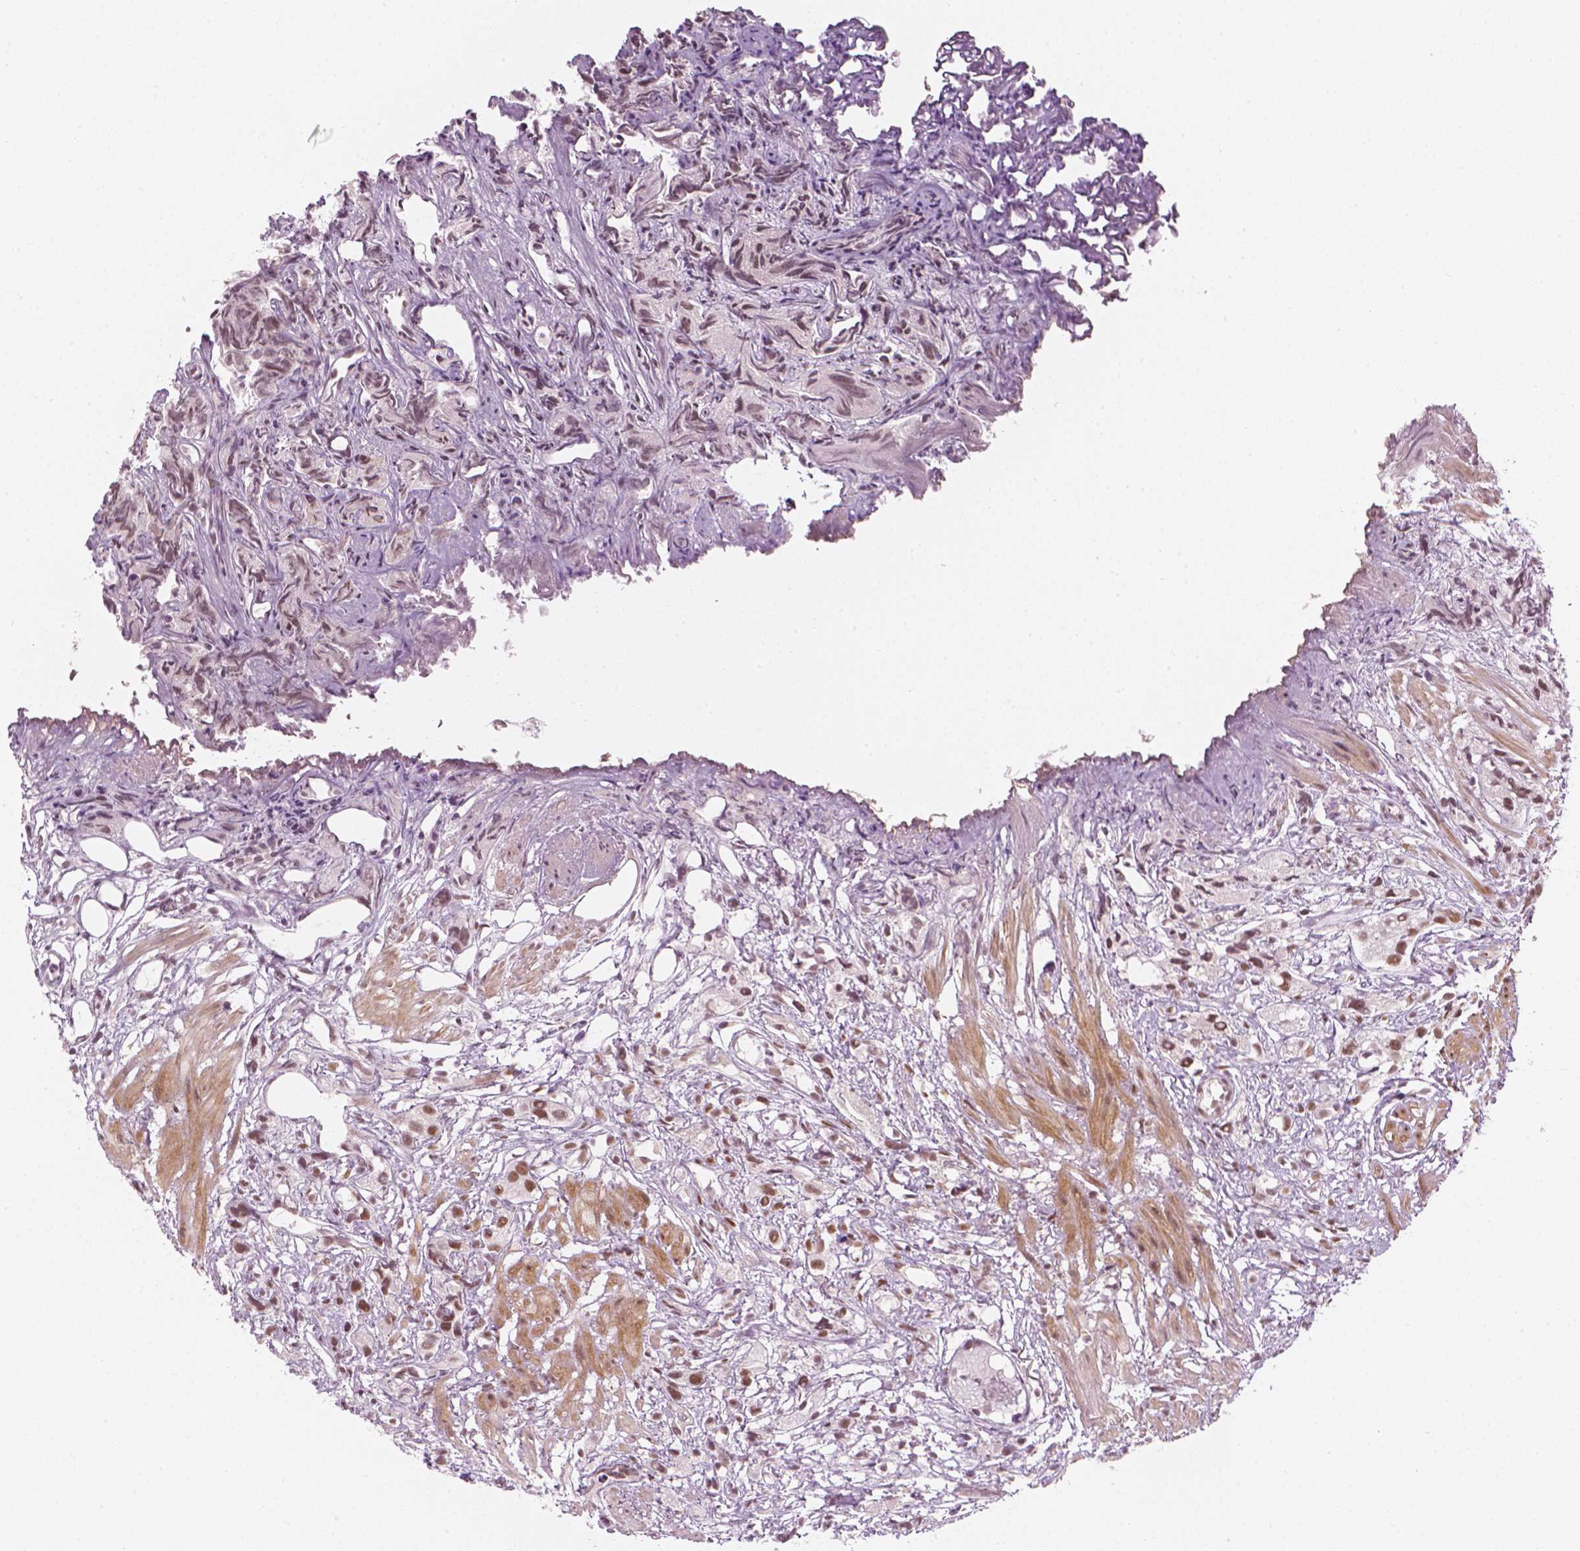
{"staining": {"intensity": "moderate", "quantity": ">75%", "location": "nuclear"}, "tissue": "prostate cancer", "cell_type": "Tumor cells", "image_type": "cancer", "snomed": [{"axis": "morphology", "description": "Adenocarcinoma, High grade"}, {"axis": "topography", "description": "Prostate"}], "caption": "DAB immunohistochemical staining of prostate adenocarcinoma (high-grade) exhibits moderate nuclear protein expression in about >75% of tumor cells.", "gene": "ELF2", "patient": {"sex": "male", "age": 68}}